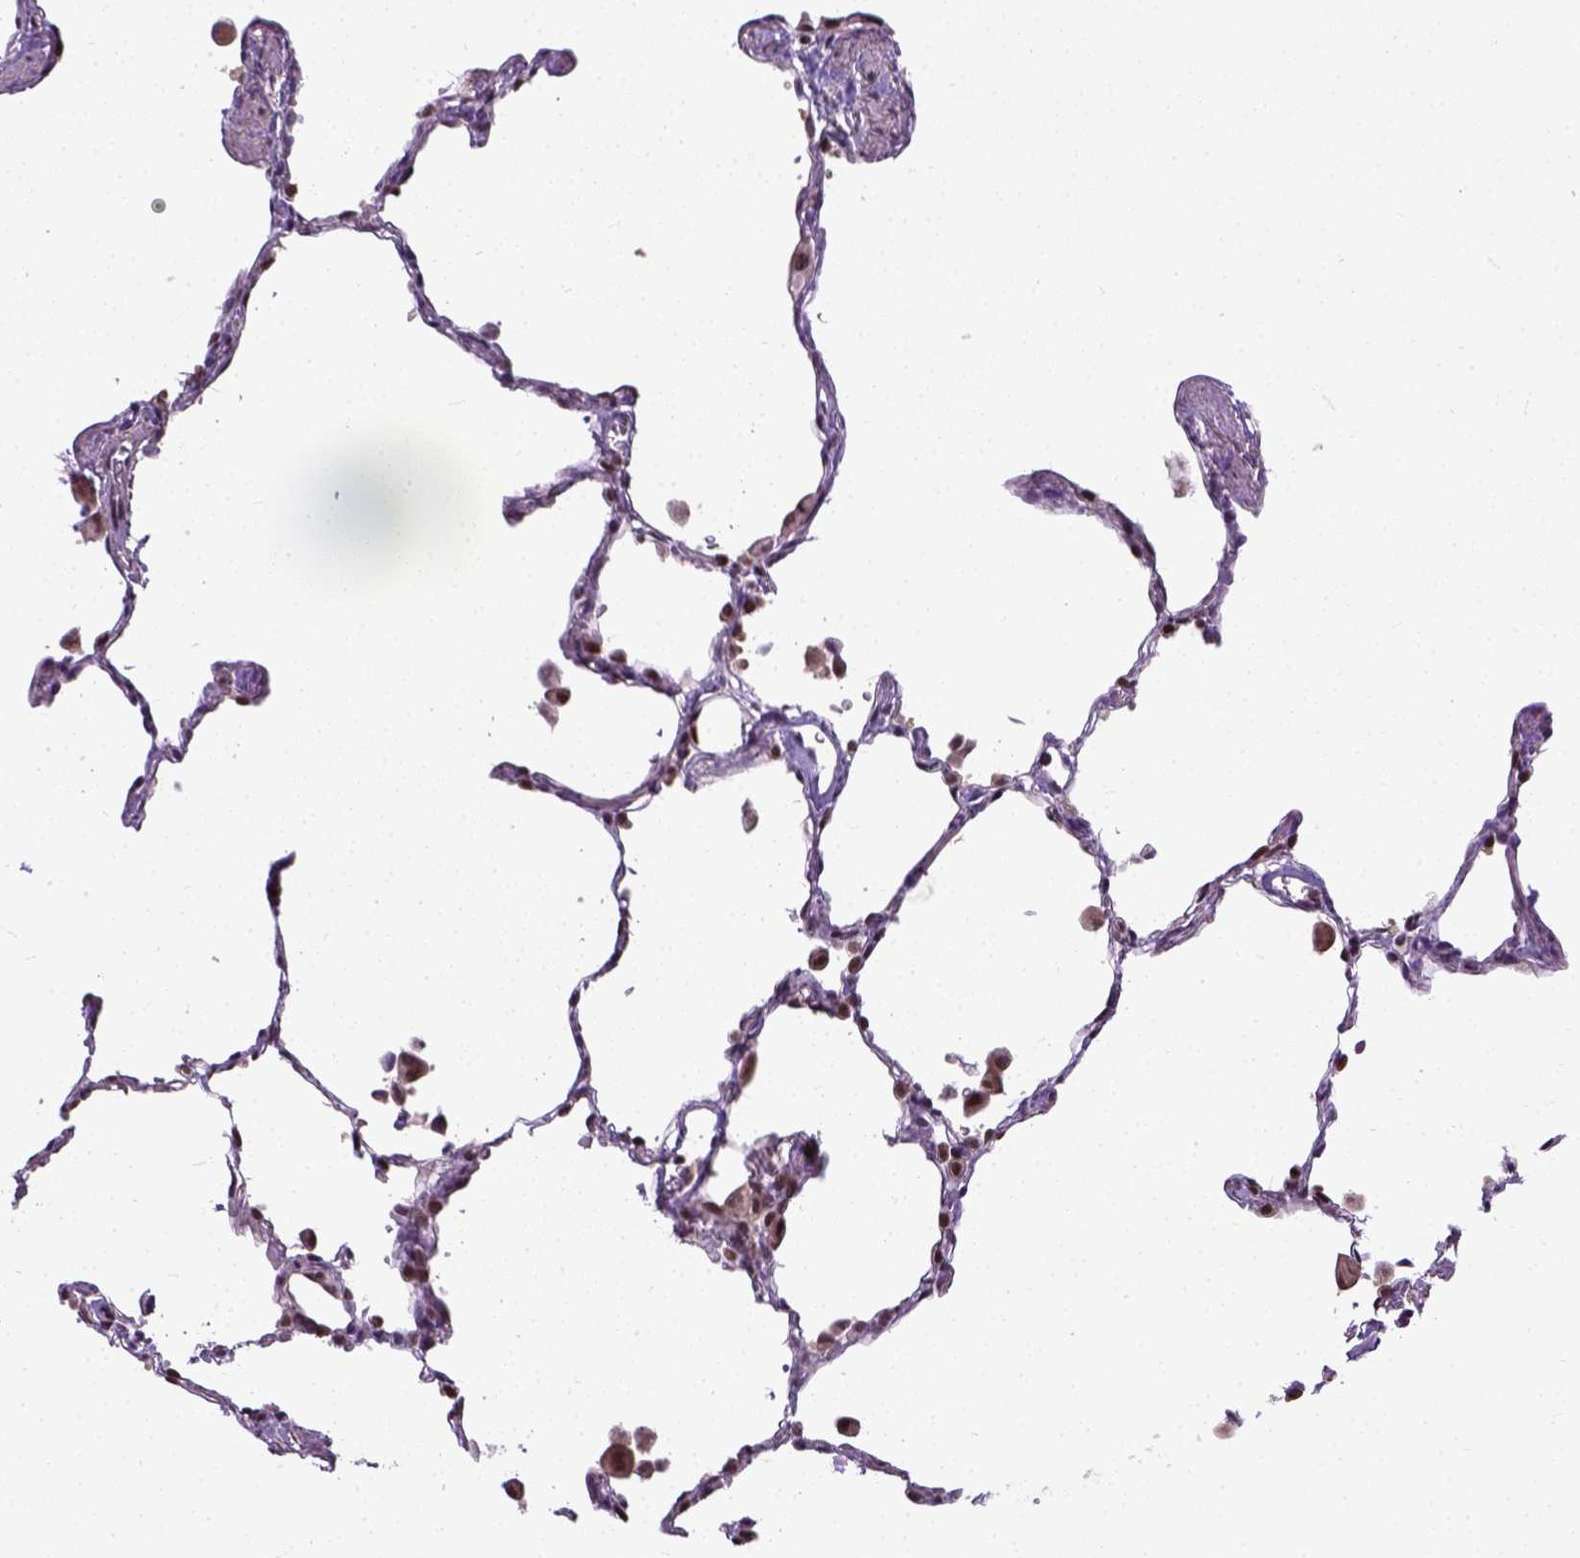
{"staining": {"intensity": "strong", "quantity": ">75%", "location": "nuclear"}, "tissue": "lung", "cell_type": "Alveolar cells", "image_type": "normal", "snomed": [{"axis": "morphology", "description": "Normal tissue, NOS"}, {"axis": "topography", "description": "Lung"}], "caption": "This photomicrograph exhibits immunohistochemistry (IHC) staining of normal human lung, with high strong nuclear staining in about >75% of alveolar cells.", "gene": "UBA3", "patient": {"sex": "female", "age": 47}}